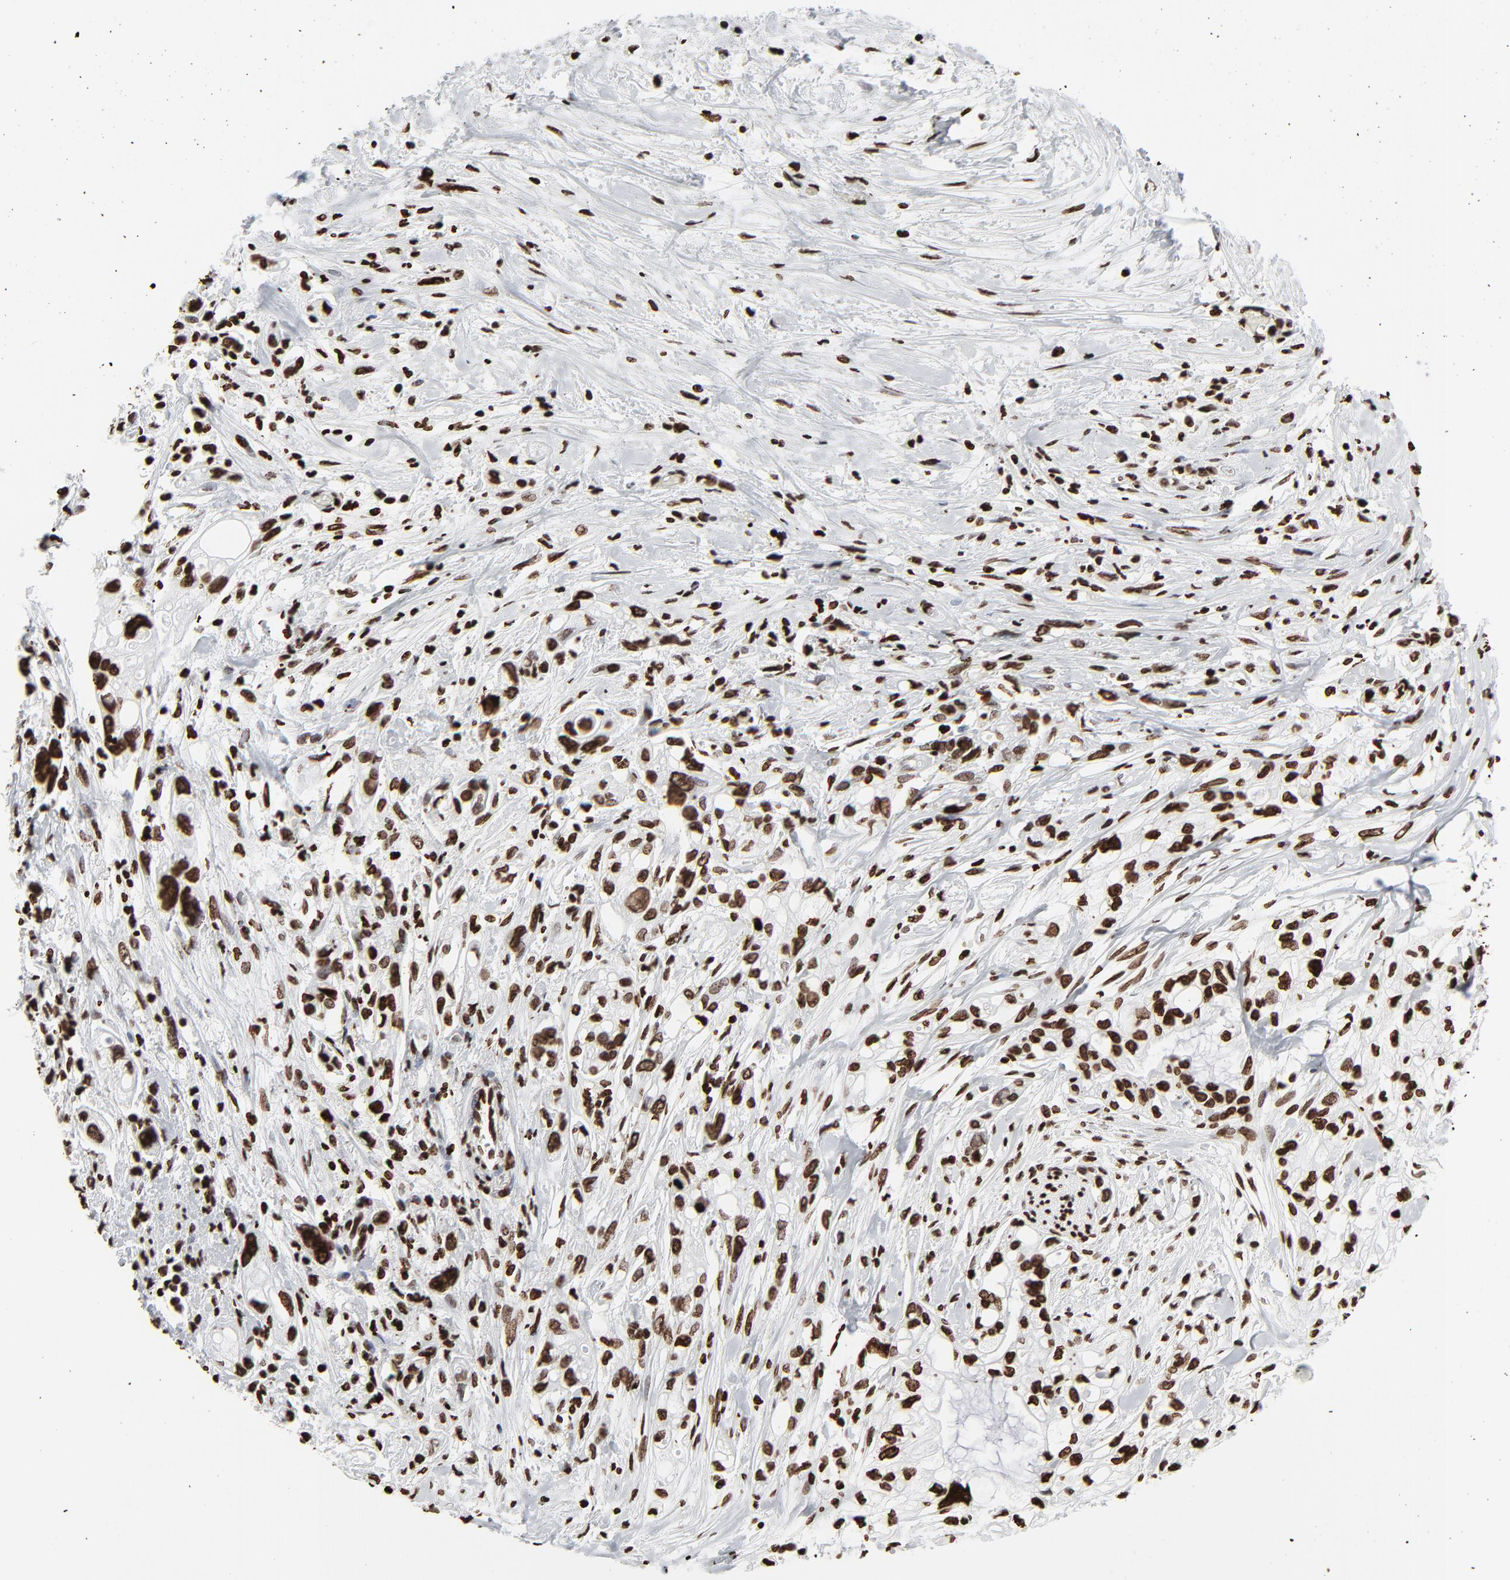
{"staining": {"intensity": "strong", "quantity": ">75%", "location": "nuclear"}, "tissue": "pancreatic cancer", "cell_type": "Tumor cells", "image_type": "cancer", "snomed": [{"axis": "morphology", "description": "Normal tissue, NOS"}, {"axis": "topography", "description": "Pancreas"}], "caption": "Immunohistochemistry histopathology image of pancreatic cancer stained for a protein (brown), which reveals high levels of strong nuclear expression in about >75% of tumor cells.", "gene": "H3-4", "patient": {"sex": "male", "age": 42}}